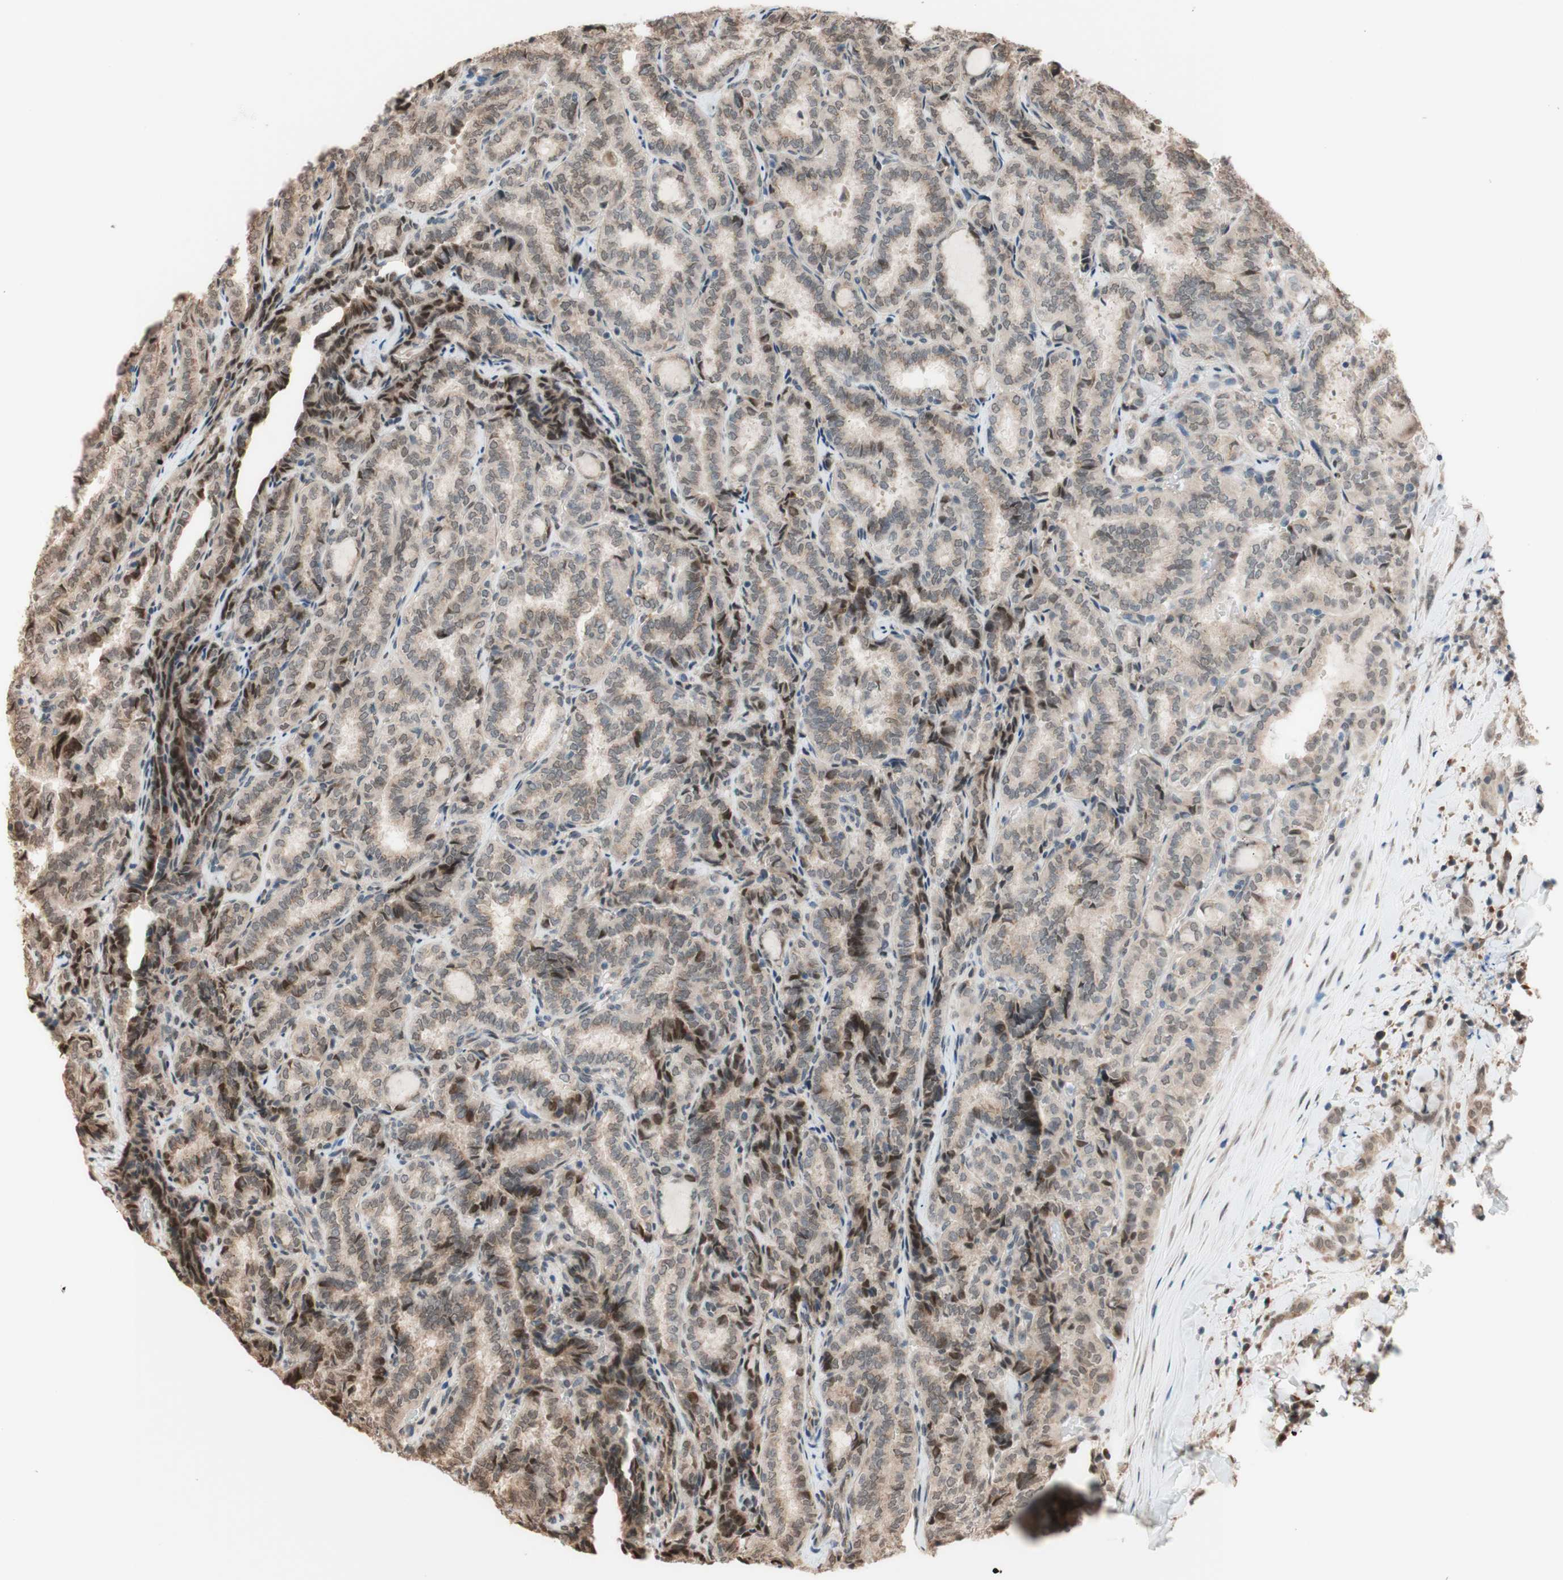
{"staining": {"intensity": "weak", "quantity": ">75%", "location": "cytoplasmic/membranous"}, "tissue": "thyroid cancer", "cell_type": "Tumor cells", "image_type": "cancer", "snomed": [{"axis": "morphology", "description": "Normal tissue, NOS"}, {"axis": "morphology", "description": "Papillary adenocarcinoma, NOS"}, {"axis": "topography", "description": "Thyroid gland"}], "caption": "Immunohistochemical staining of human thyroid cancer (papillary adenocarcinoma) shows low levels of weak cytoplasmic/membranous protein expression in approximately >75% of tumor cells.", "gene": "CCNC", "patient": {"sex": "female", "age": 30}}